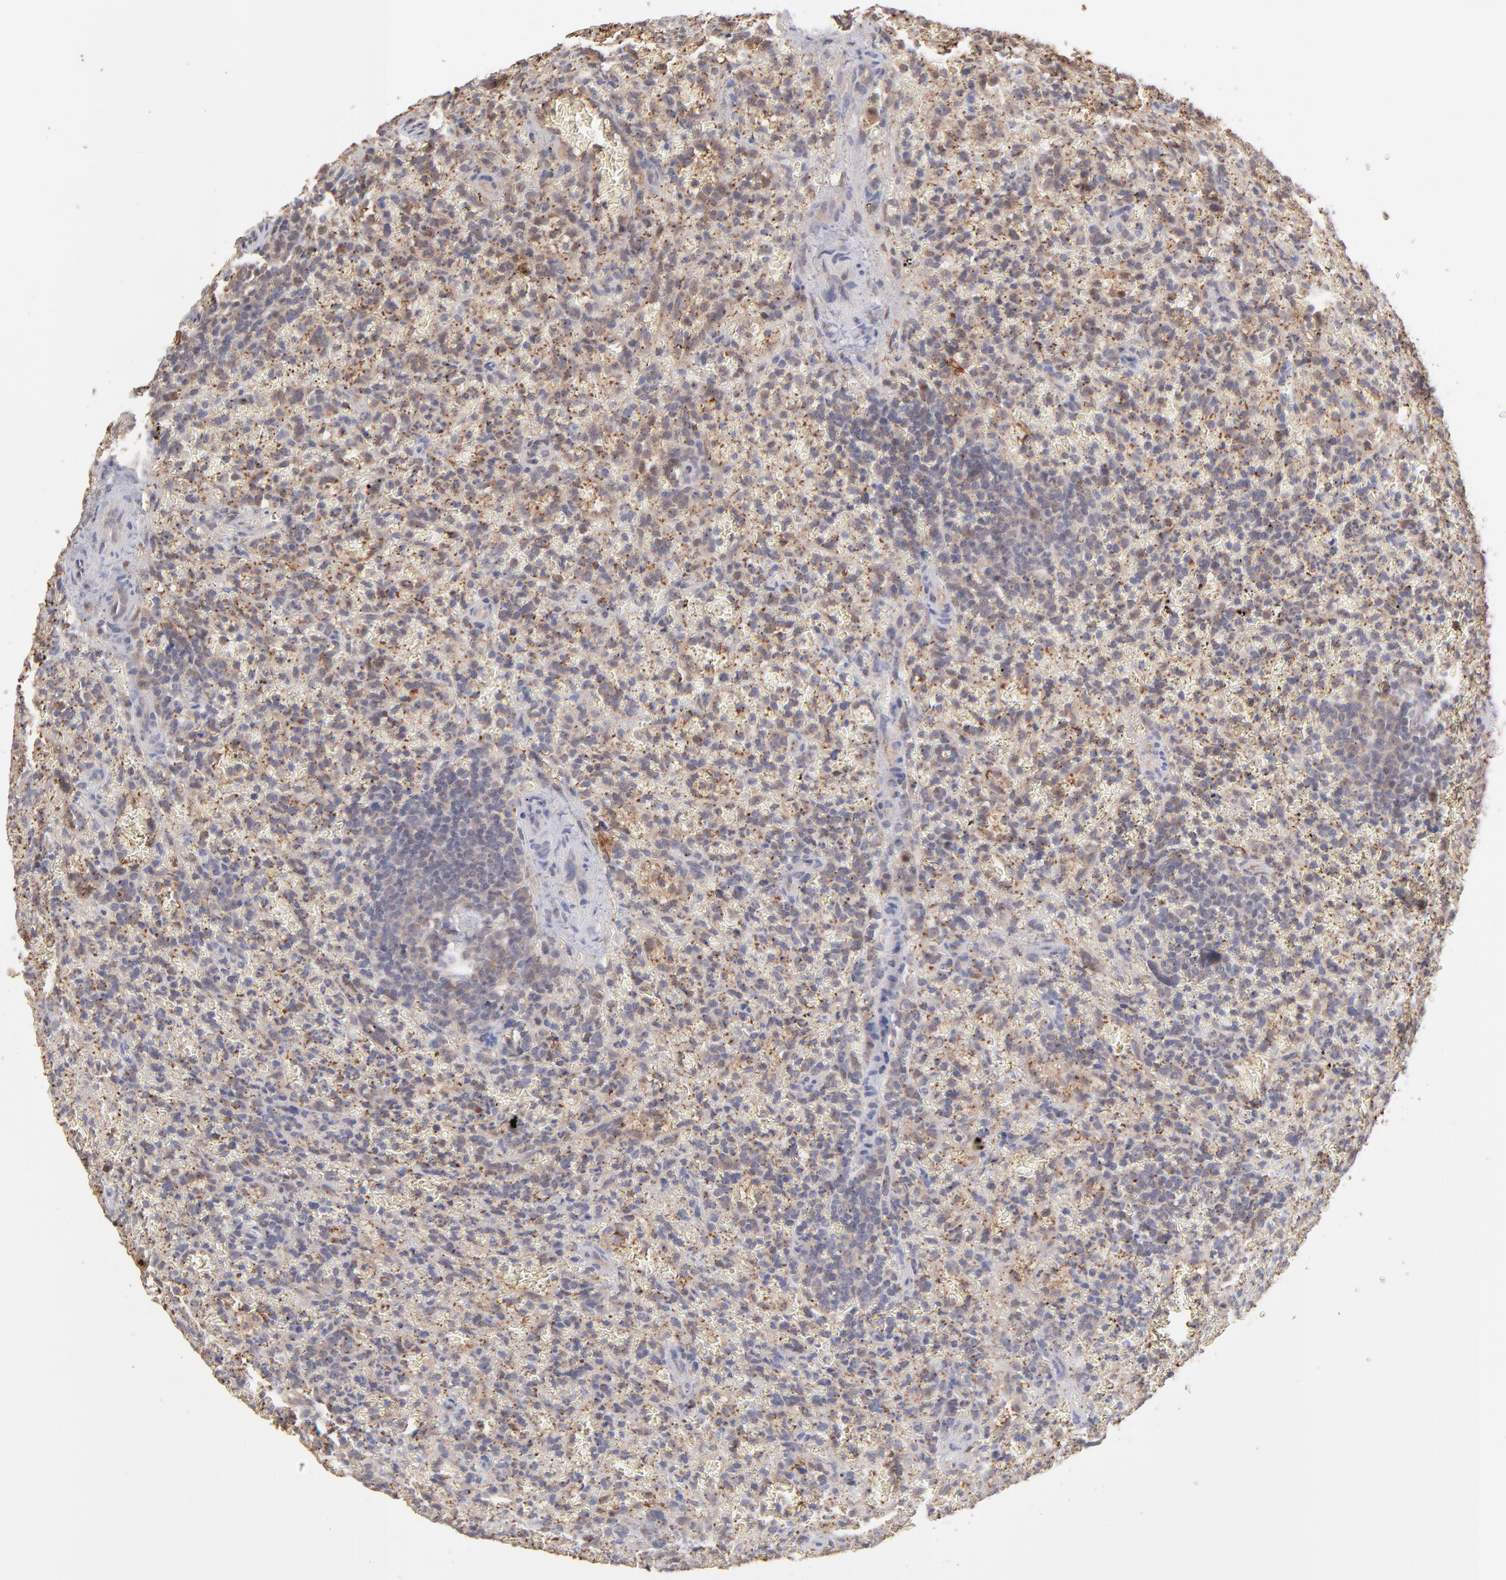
{"staining": {"intensity": "weak", "quantity": "25%-75%", "location": "cytoplasmic/membranous"}, "tissue": "lymphoma", "cell_type": "Tumor cells", "image_type": "cancer", "snomed": [{"axis": "morphology", "description": "Malignant lymphoma, non-Hodgkin's type, Low grade"}, {"axis": "topography", "description": "Spleen"}], "caption": "DAB (3,3'-diaminobenzidine) immunohistochemical staining of low-grade malignant lymphoma, non-Hodgkin's type shows weak cytoplasmic/membranous protein positivity in approximately 25%-75% of tumor cells.", "gene": "PSMD14", "patient": {"sex": "female", "age": 64}}